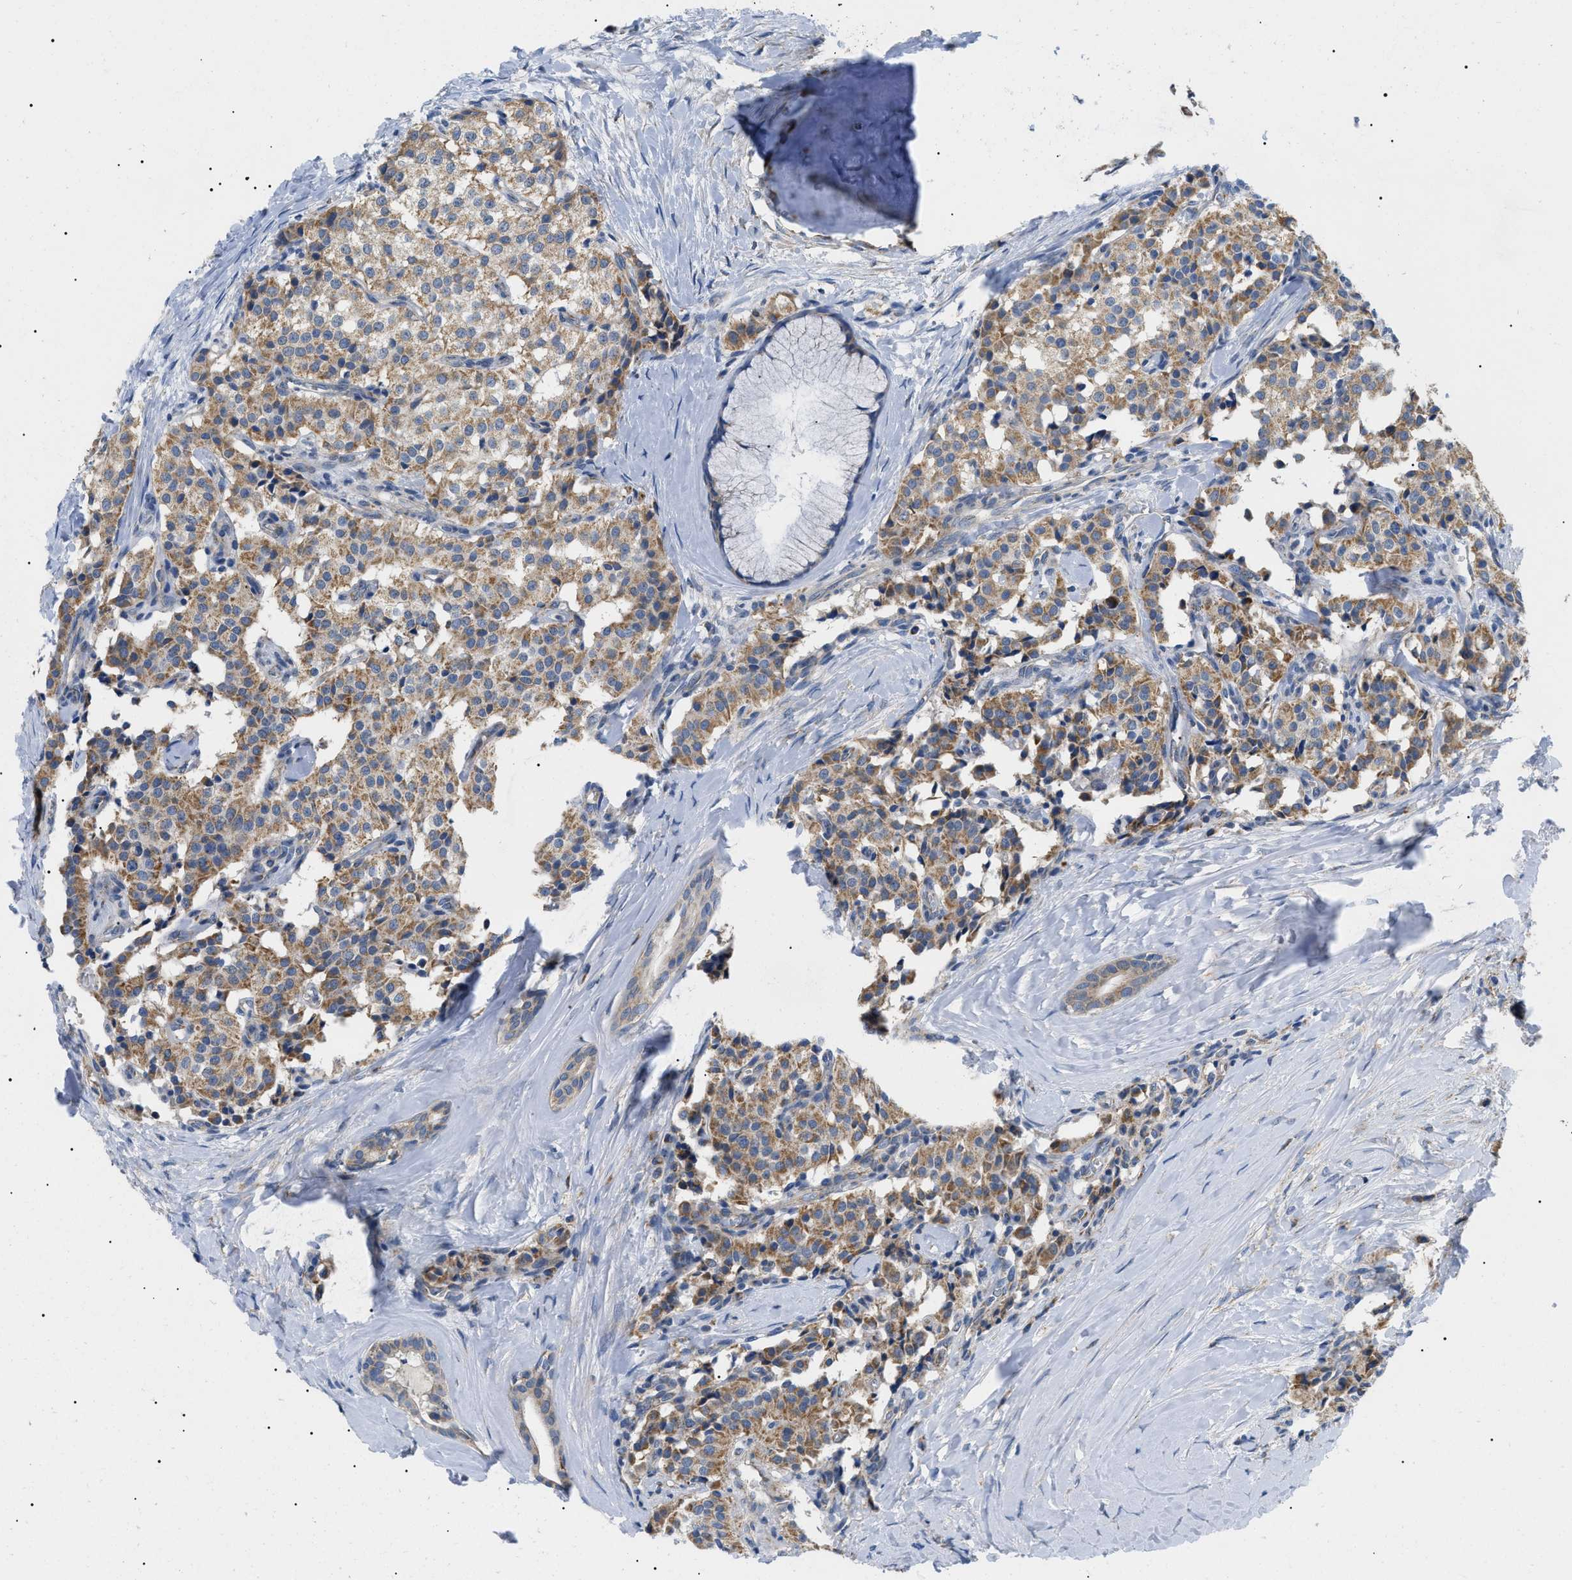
{"staining": {"intensity": "moderate", "quantity": ">75%", "location": "cytoplasmic/membranous"}, "tissue": "carcinoid", "cell_type": "Tumor cells", "image_type": "cancer", "snomed": [{"axis": "morphology", "description": "Carcinoid, malignant, NOS"}, {"axis": "topography", "description": "Lung"}], "caption": "Protein expression analysis of carcinoid reveals moderate cytoplasmic/membranous staining in approximately >75% of tumor cells. Immunohistochemistry (ihc) stains the protein of interest in brown and the nuclei are stained blue.", "gene": "TOMM6", "patient": {"sex": "male", "age": 30}}